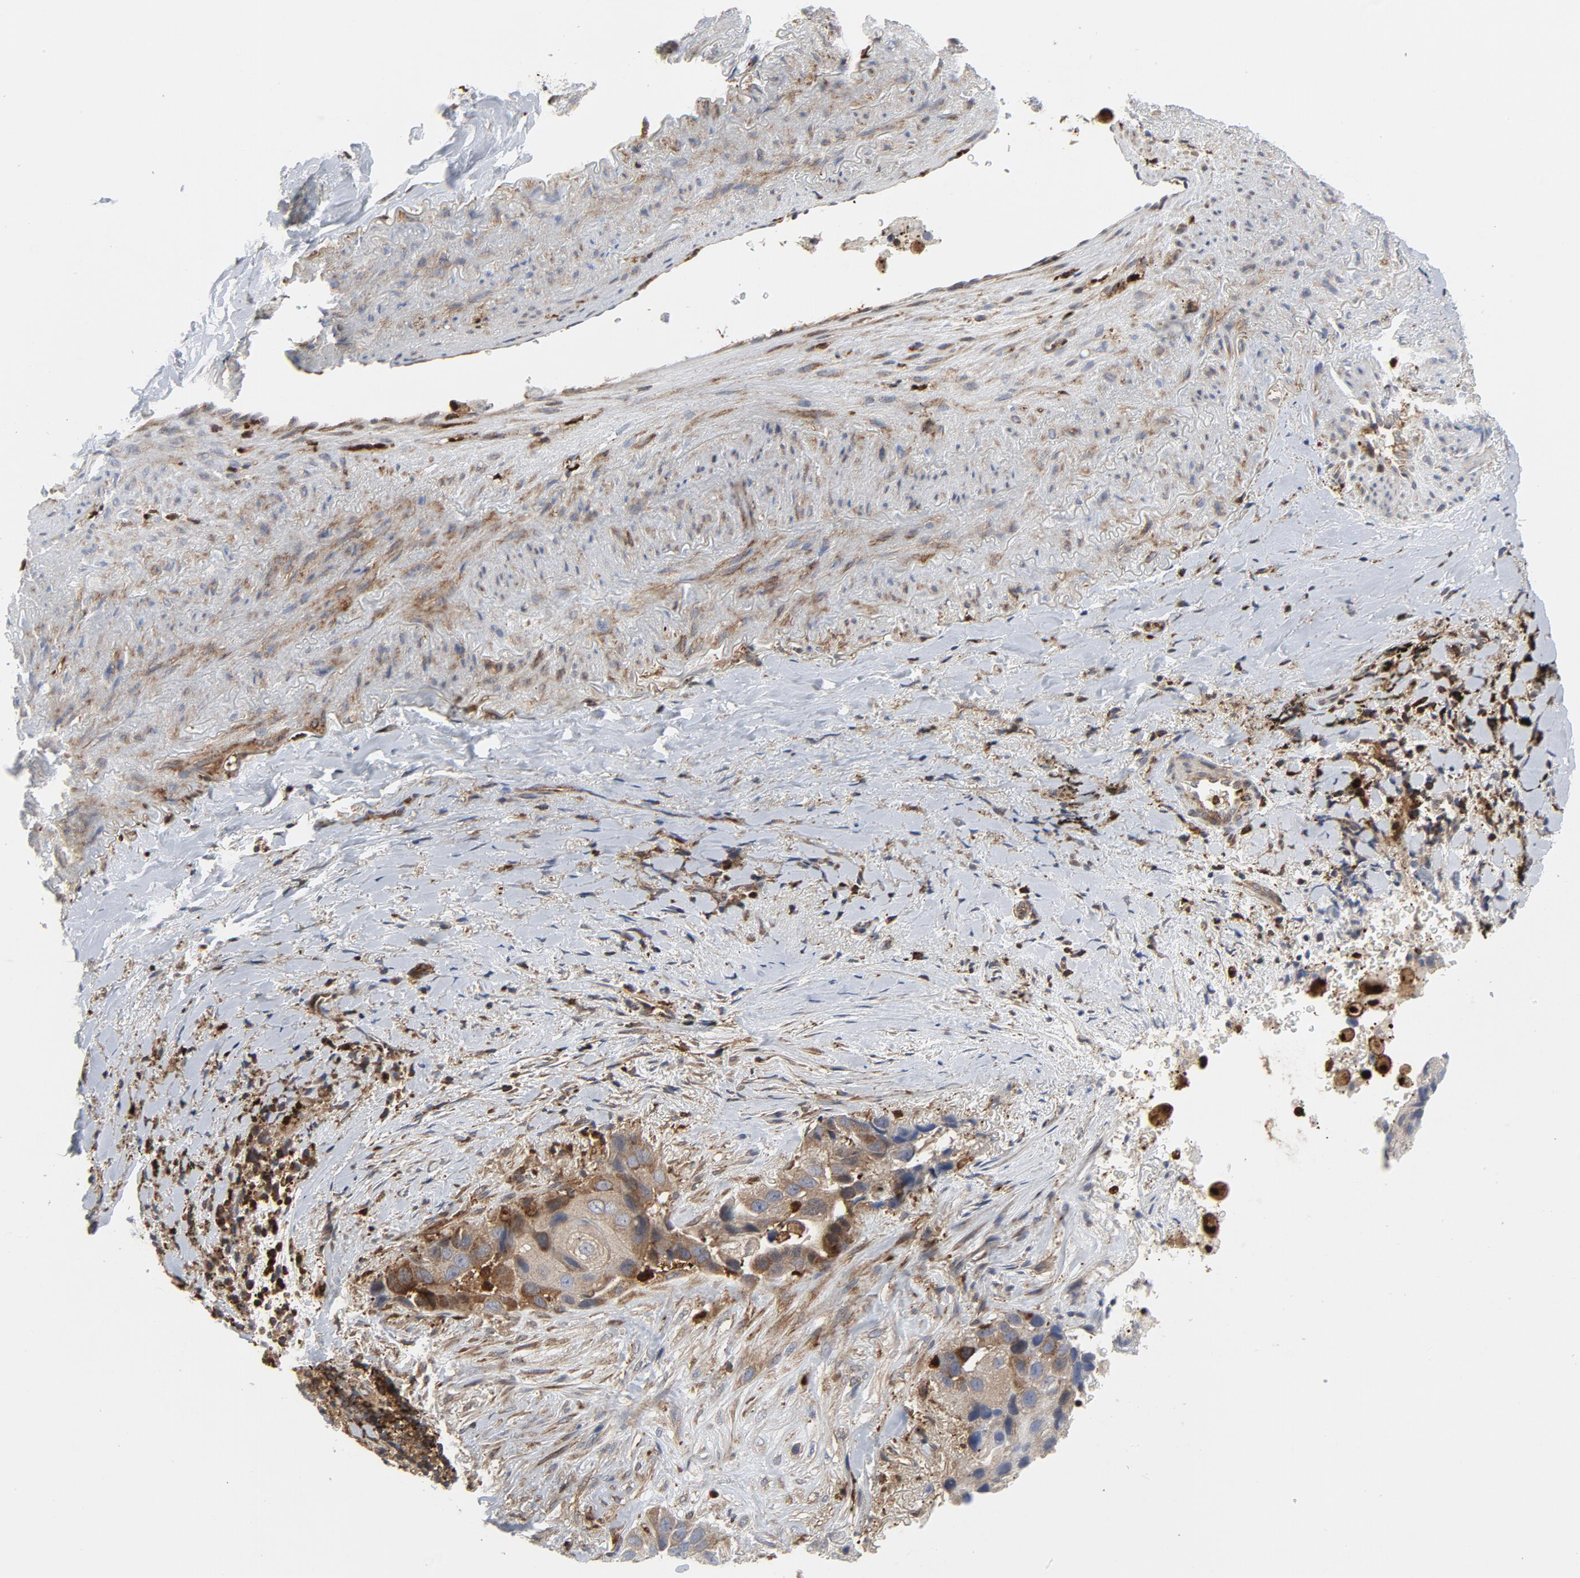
{"staining": {"intensity": "moderate", "quantity": ">75%", "location": "cytoplasmic/membranous"}, "tissue": "lung cancer", "cell_type": "Tumor cells", "image_type": "cancer", "snomed": [{"axis": "morphology", "description": "Squamous cell carcinoma, NOS"}, {"axis": "topography", "description": "Lung"}], "caption": "This is an image of immunohistochemistry staining of lung squamous cell carcinoma, which shows moderate expression in the cytoplasmic/membranous of tumor cells.", "gene": "YES1", "patient": {"sex": "male", "age": 54}}